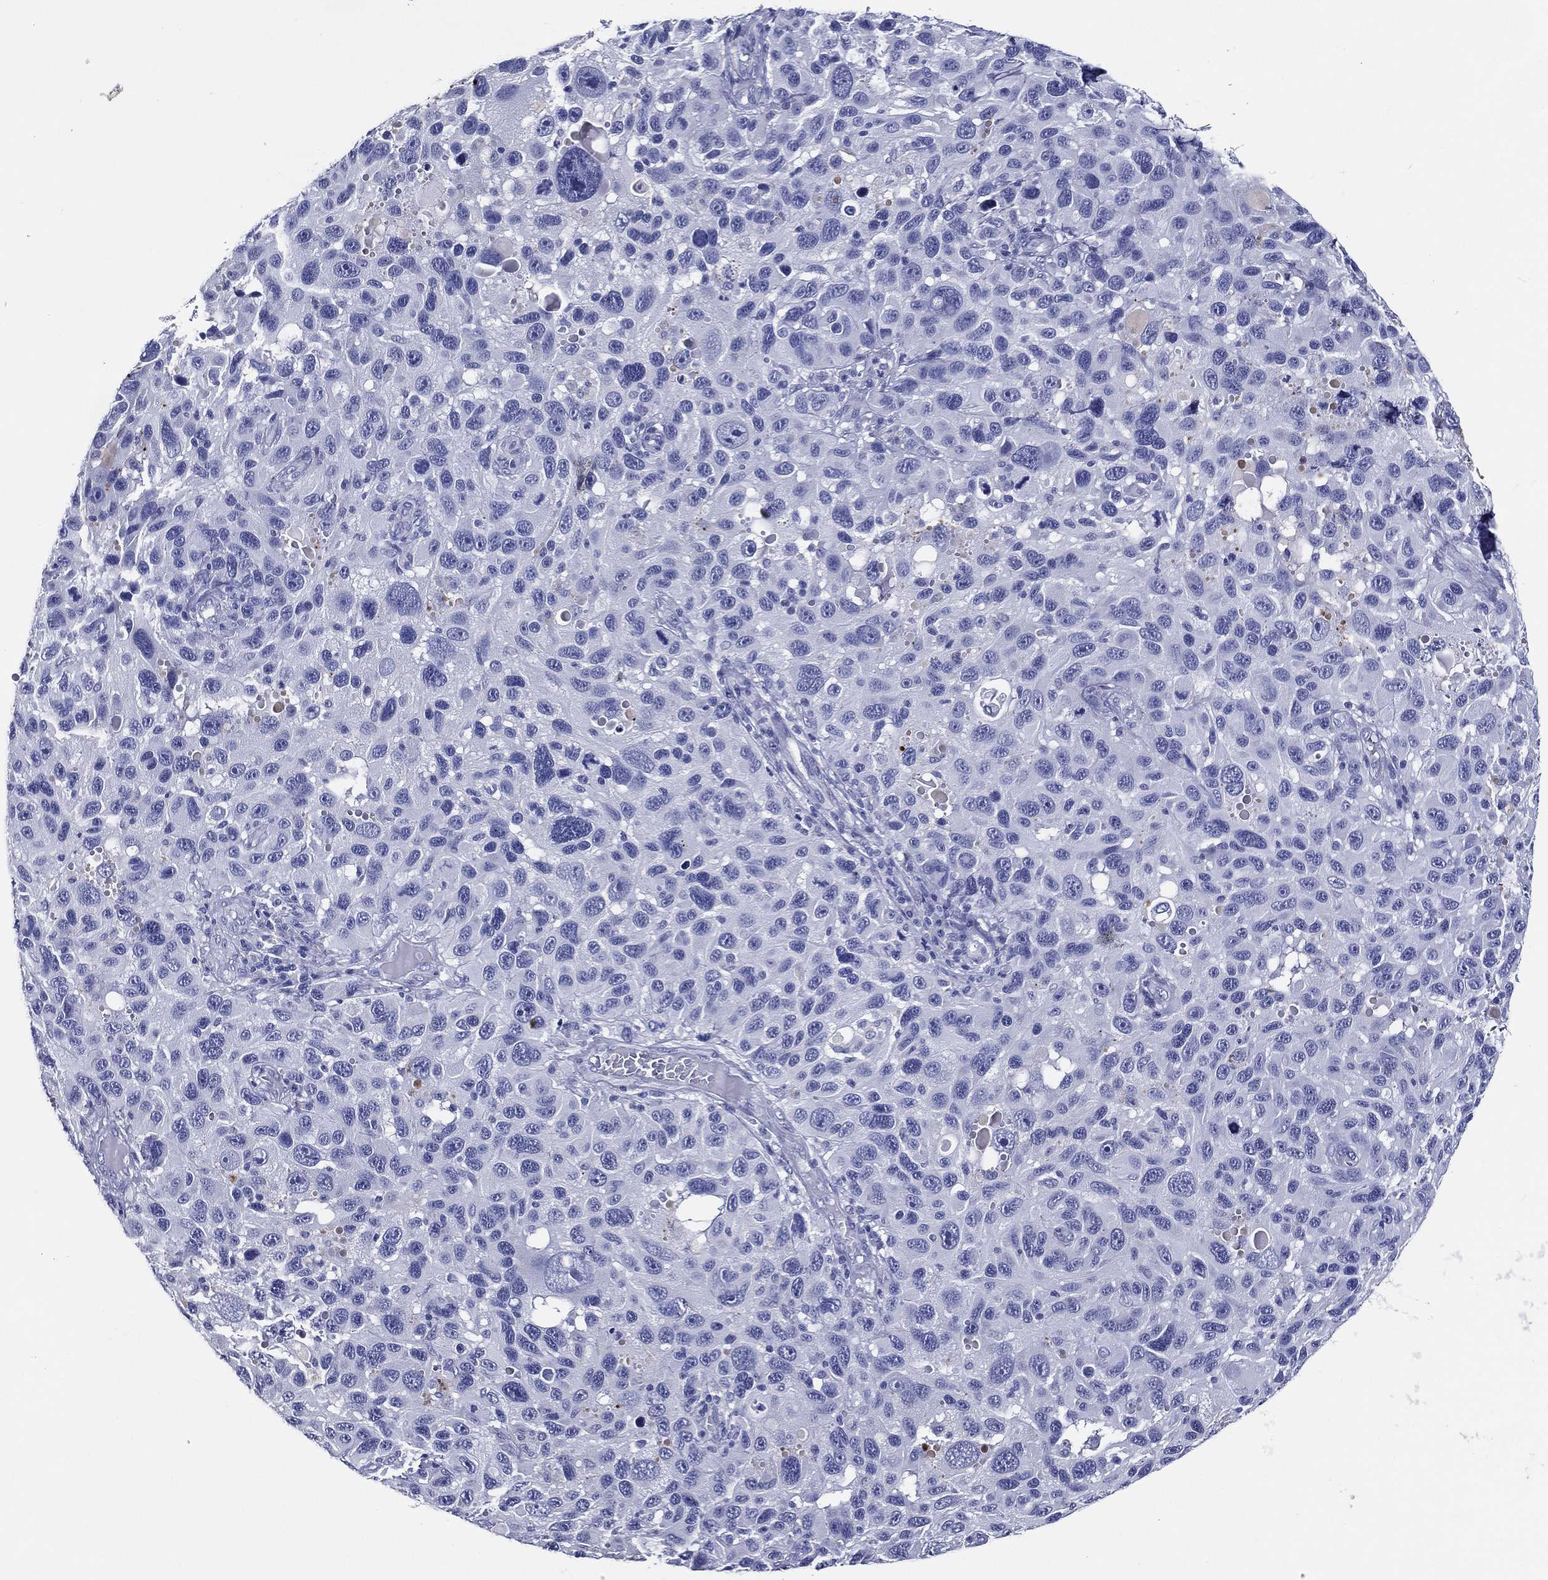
{"staining": {"intensity": "negative", "quantity": "none", "location": "none"}, "tissue": "melanoma", "cell_type": "Tumor cells", "image_type": "cancer", "snomed": [{"axis": "morphology", "description": "Malignant melanoma, NOS"}, {"axis": "topography", "description": "Skin"}], "caption": "Tumor cells show no significant protein positivity in melanoma.", "gene": "ACE2", "patient": {"sex": "male", "age": 53}}